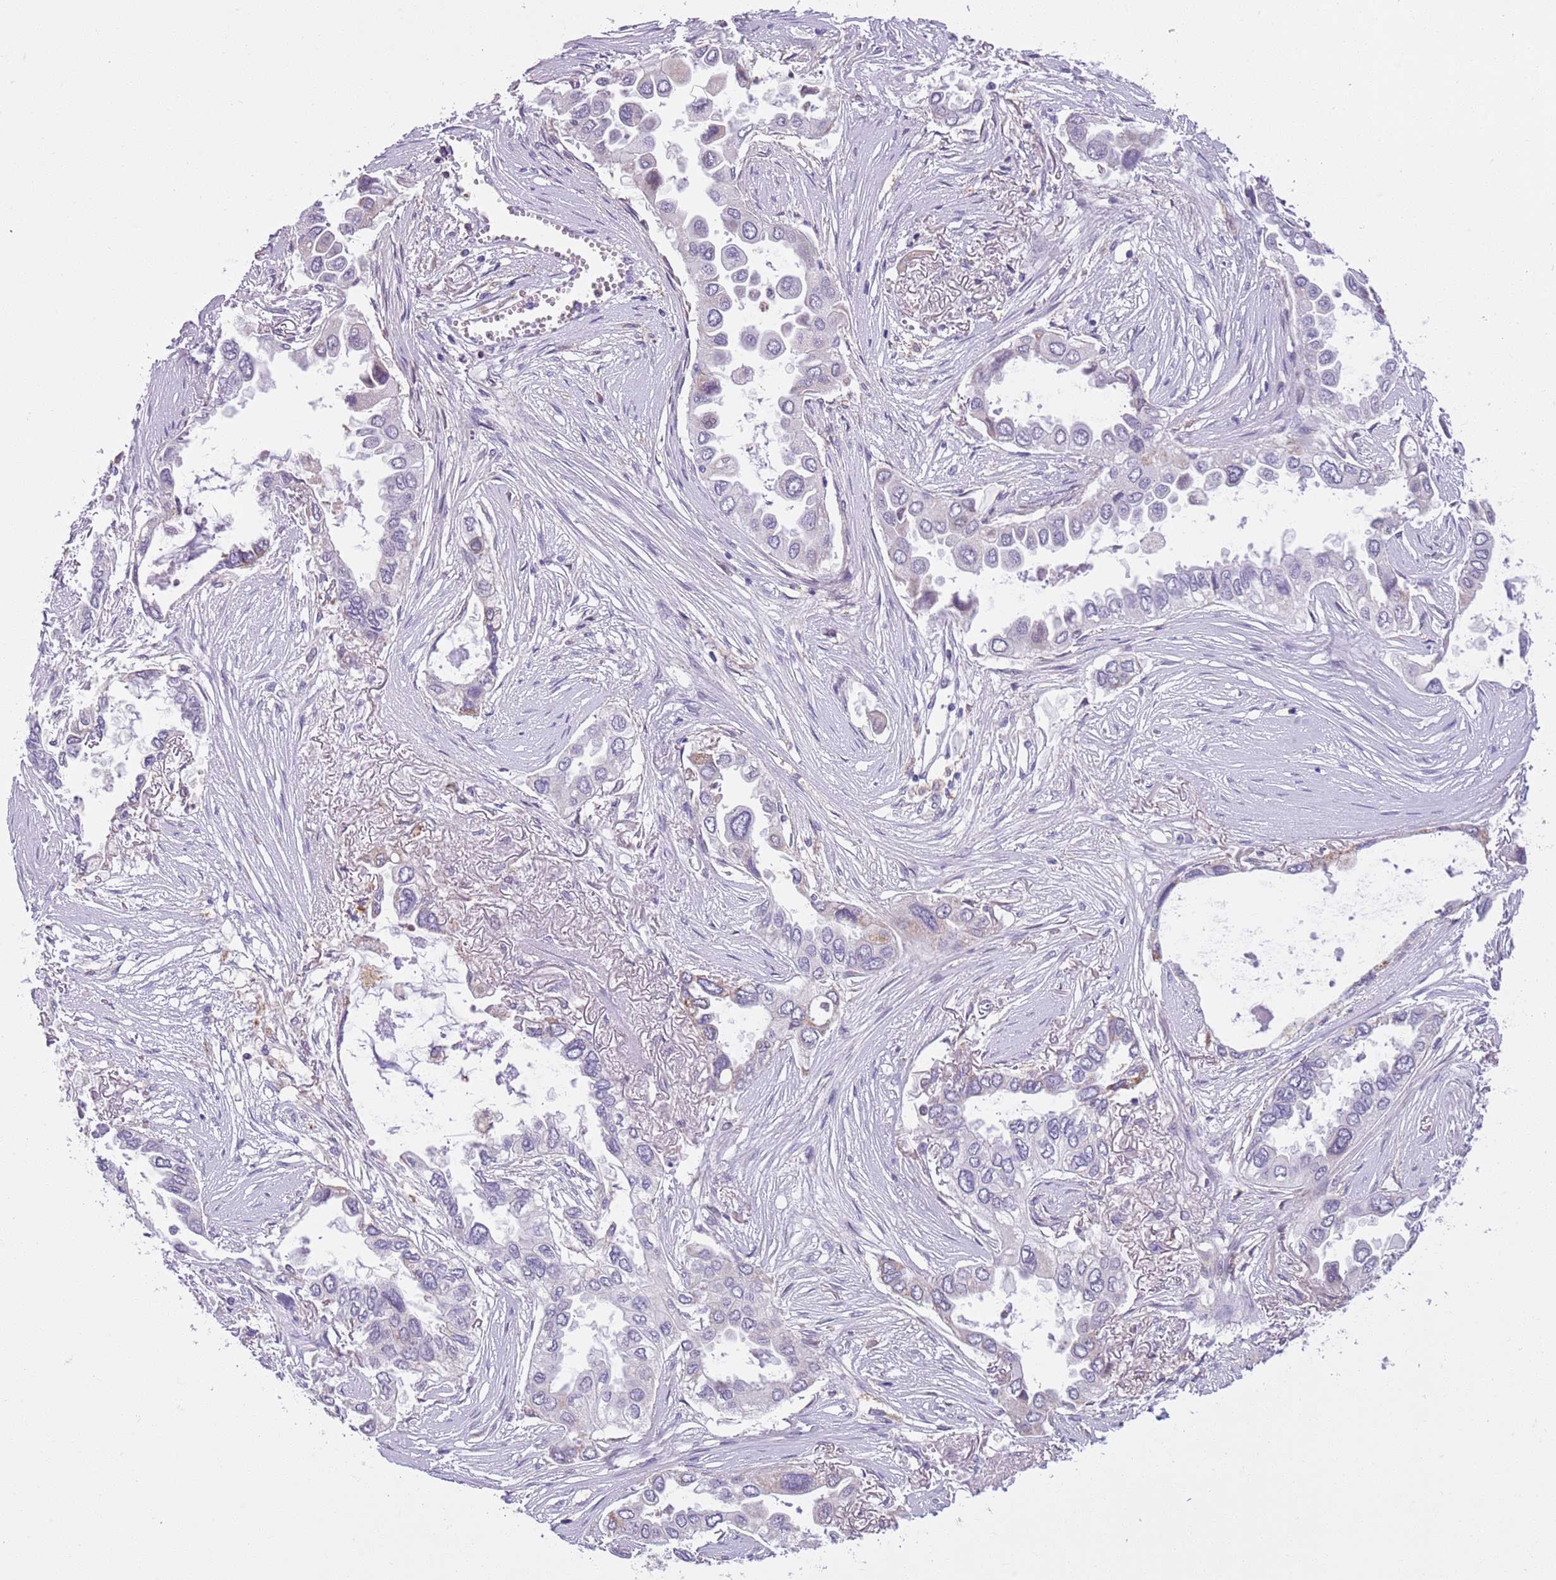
{"staining": {"intensity": "negative", "quantity": "none", "location": "none"}, "tissue": "lung cancer", "cell_type": "Tumor cells", "image_type": "cancer", "snomed": [{"axis": "morphology", "description": "Adenocarcinoma, NOS"}, {"axis": "topography", "description": "Lung"}], "caption": "Immunohistochemistry photomicrograph of human lung cancer (adenocarcinoma) stained for a protein (brown), which demonstrates no staining in tumor cells.", "gene": "JAML", "patient": {"sex": "female", "age": 76}}